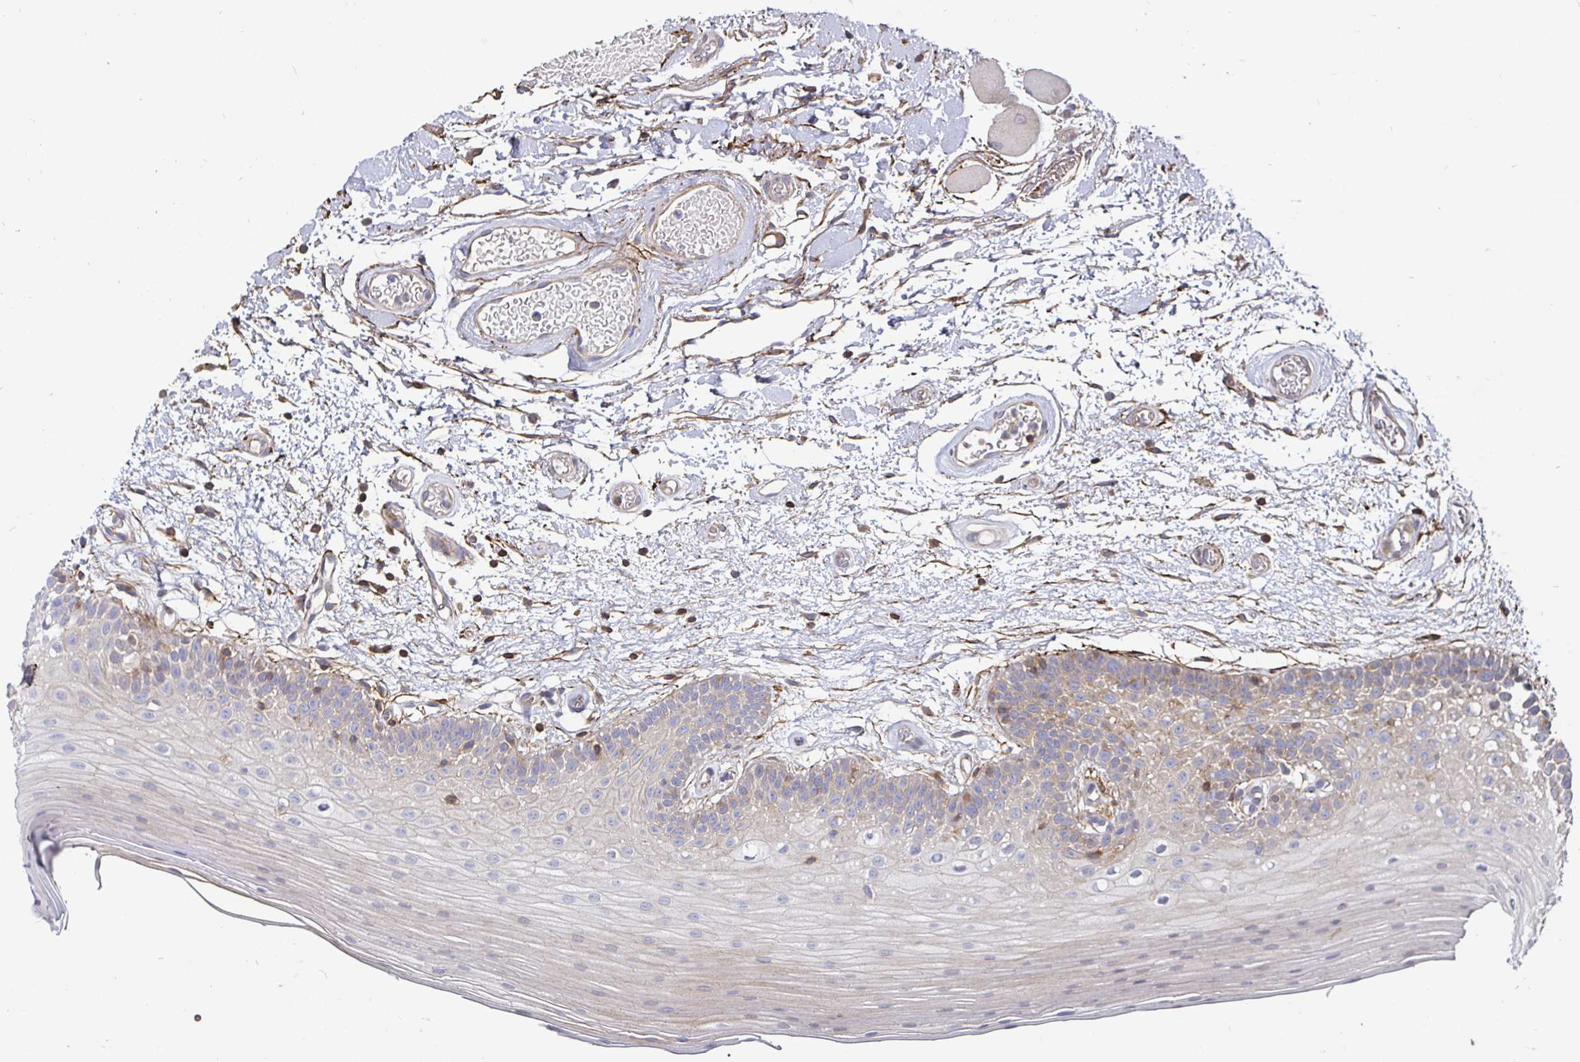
{"staining": {"intensity": "weak", "quantity": "25%-75%", "location": "cytoplasmic/membranous"}, "tissue": "oral mucosa", "cell_type": "Squamous epithelial cells", "image_type": "normal", "snomed": [{"axis": "morphology", "description": "Normal tissue, NOS"}, {"axis": "morphology", "description": "Squamous cell carcinoma, NOS"}, {"axis": "topography", "description": "Oral tissue"}, {"axis": "topography", "description": "Tounge, NOS"}, {"axis": "topography", "description": "Head-Neck"}], "caption": "A low amount of weak cytoplasmic/membranous expression is identified in approximately 25%-75% of squamous epithelial cells in normal oral mucosa. (DAB (3,3'-diaminobenzidine) = brown stain, brightfield microscopy at high magnification).", "gene": "GJA4", "patient": {"sex": "male", "age": 62}}